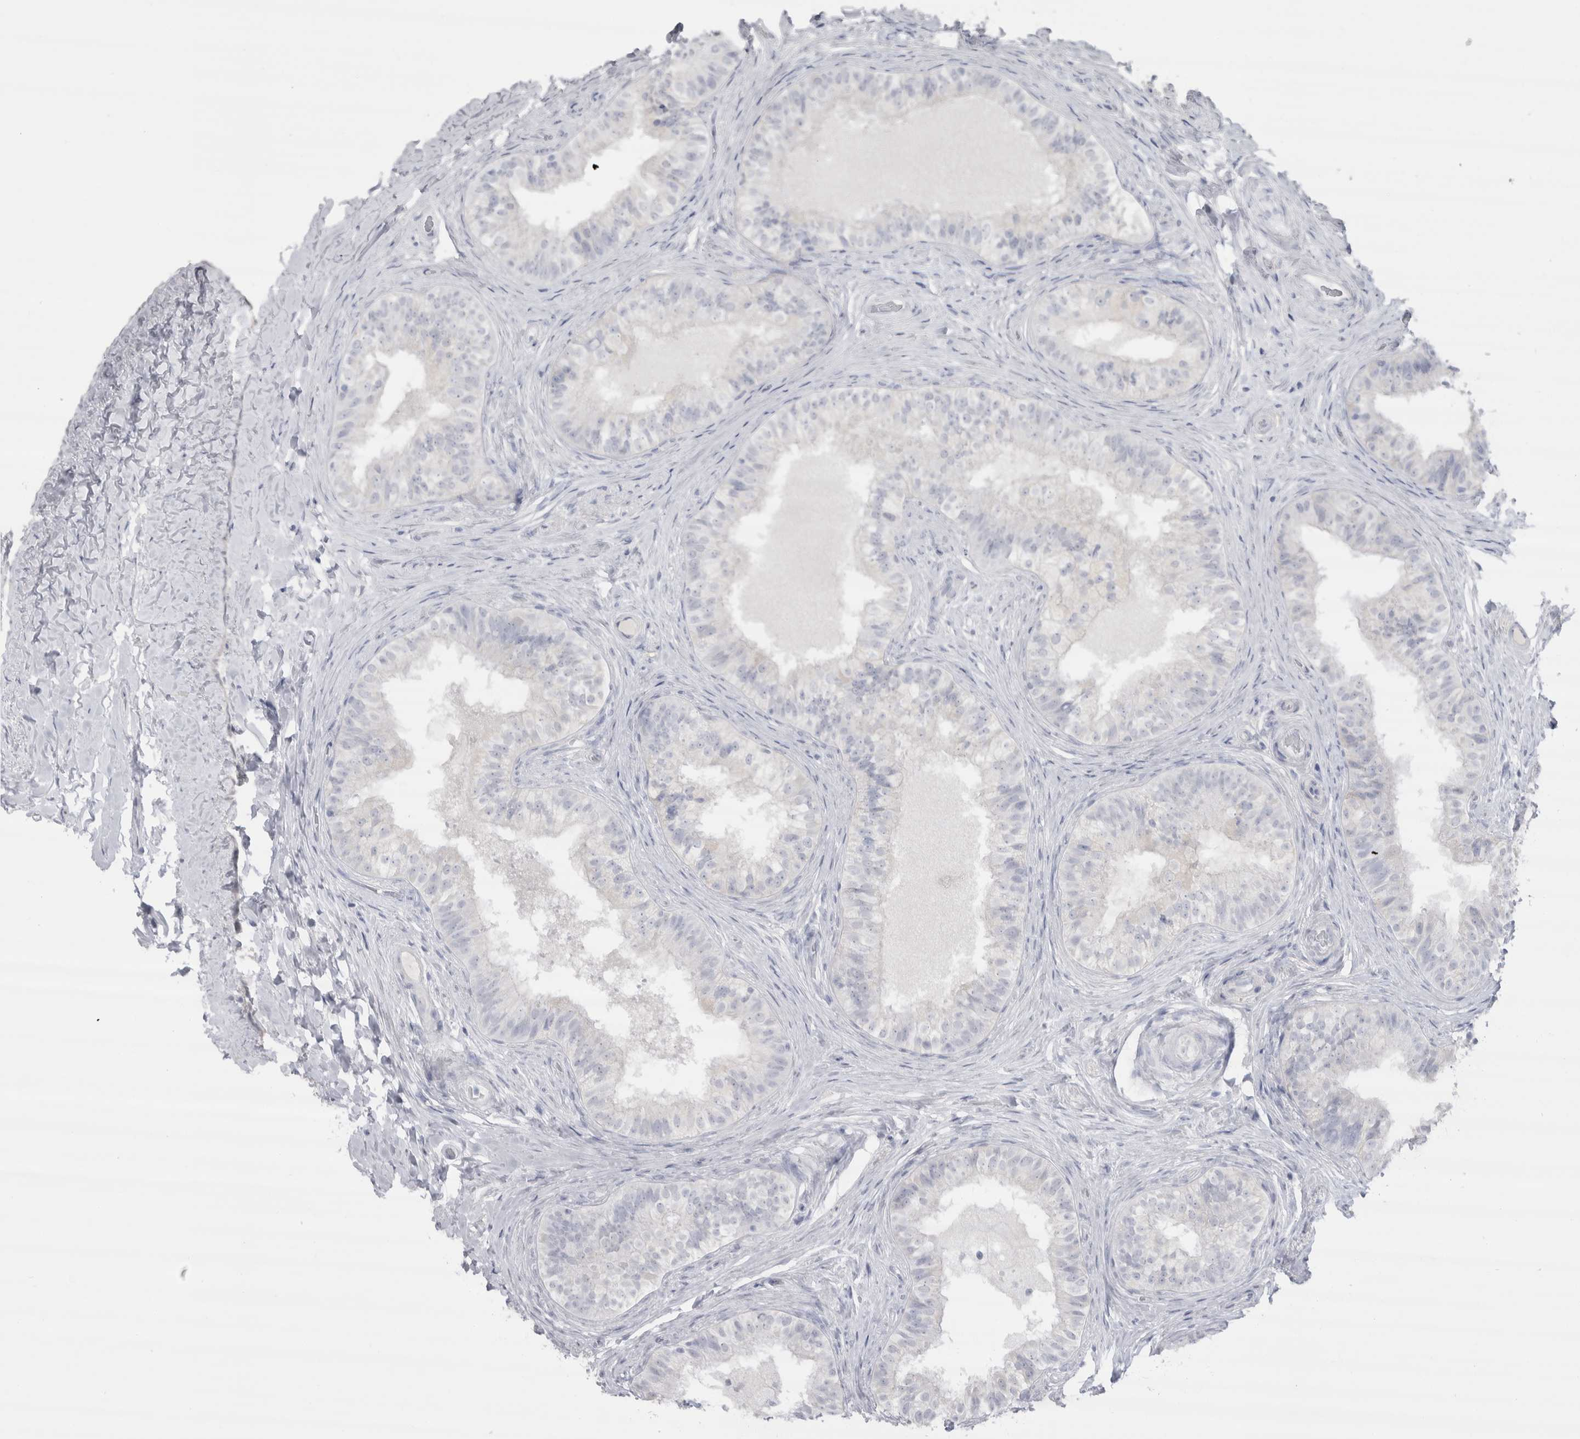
{"staining": {"intensity": "negative", "quantity": "none", "location": "none"}, "tissue": "epididymis", "cell_type": "Glandular cells", "image_type": "normal", "snomed": [{"axis": "morphology", "description": "Normal tissue, NOS"}, {"axis": "topography", "description": "Epididymis"}], "caption": "Immunohistochemistry photomicrograph of normal epididymis: epididymis stained with DAB shows no significant protein expression in glandular cells. Nuclei are stained in blue.", "gene": "CDH17", "patient": {"sex": "male", "age": 49}}